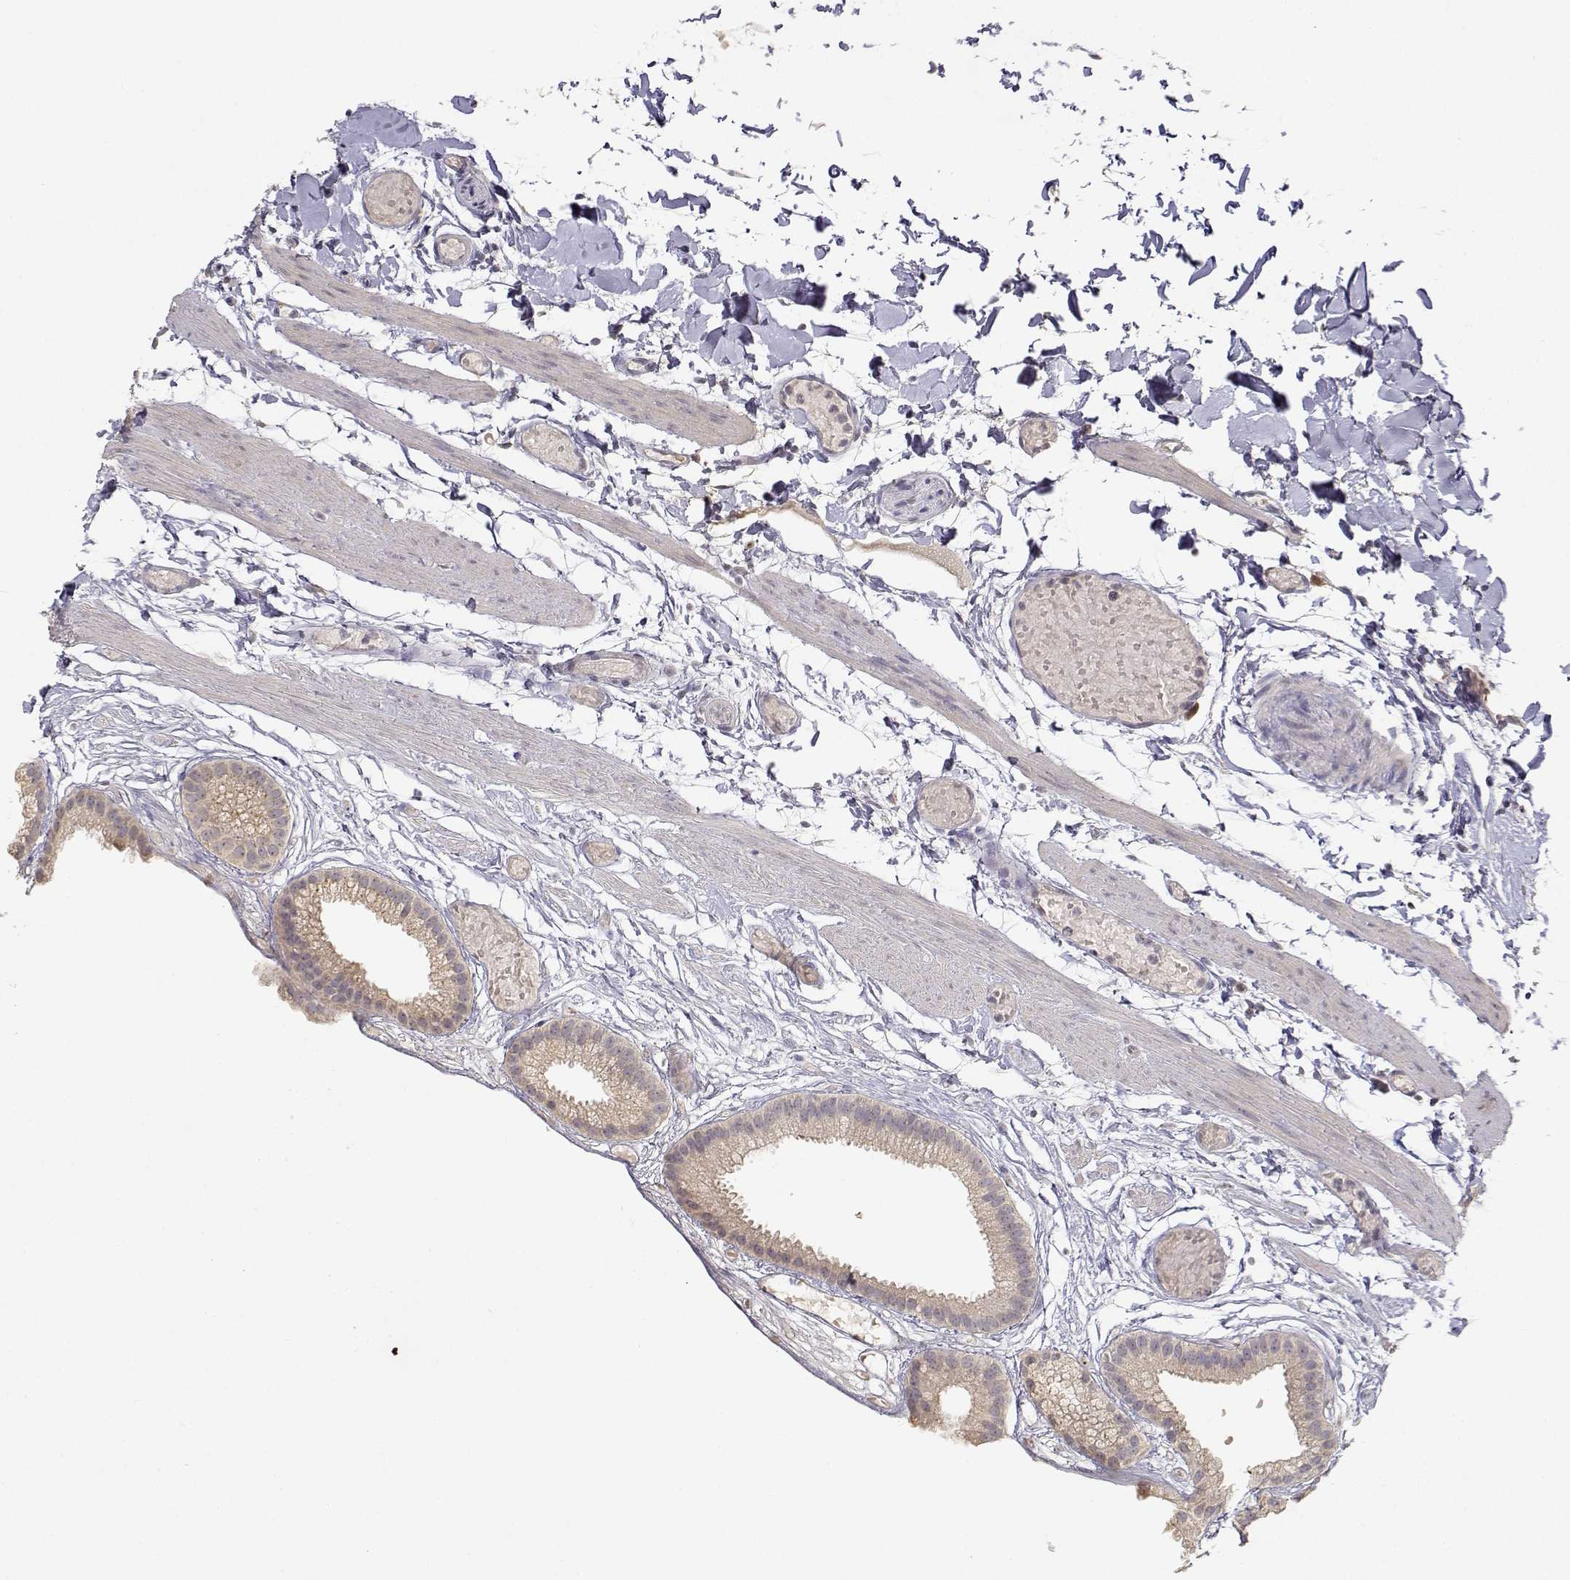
{"staining": {"intensity": "weak", "quantity": ">75%", "location": "cytoplasmic/membranous"}, "tissue": "gallbladder", "cell_type": "Glandular cells", "image_type": "normal", "snomed": [{"axis": "morphology", "description": "Normal tissue, NOS"}, {"axis": "topography", "description": "Gallbladder"}], "caption": "IHC image of unremarkable gallbladder: gallbladder stained using immunohistochemistry exhibits low levels of weak protein expression localized specifically in the cytoplasmic/membranous of glandular cells, appearing as a cytoplasmic/membranous brown color.", "gene": "RAD51", "patient": {"sex": "female", "age": 45}}